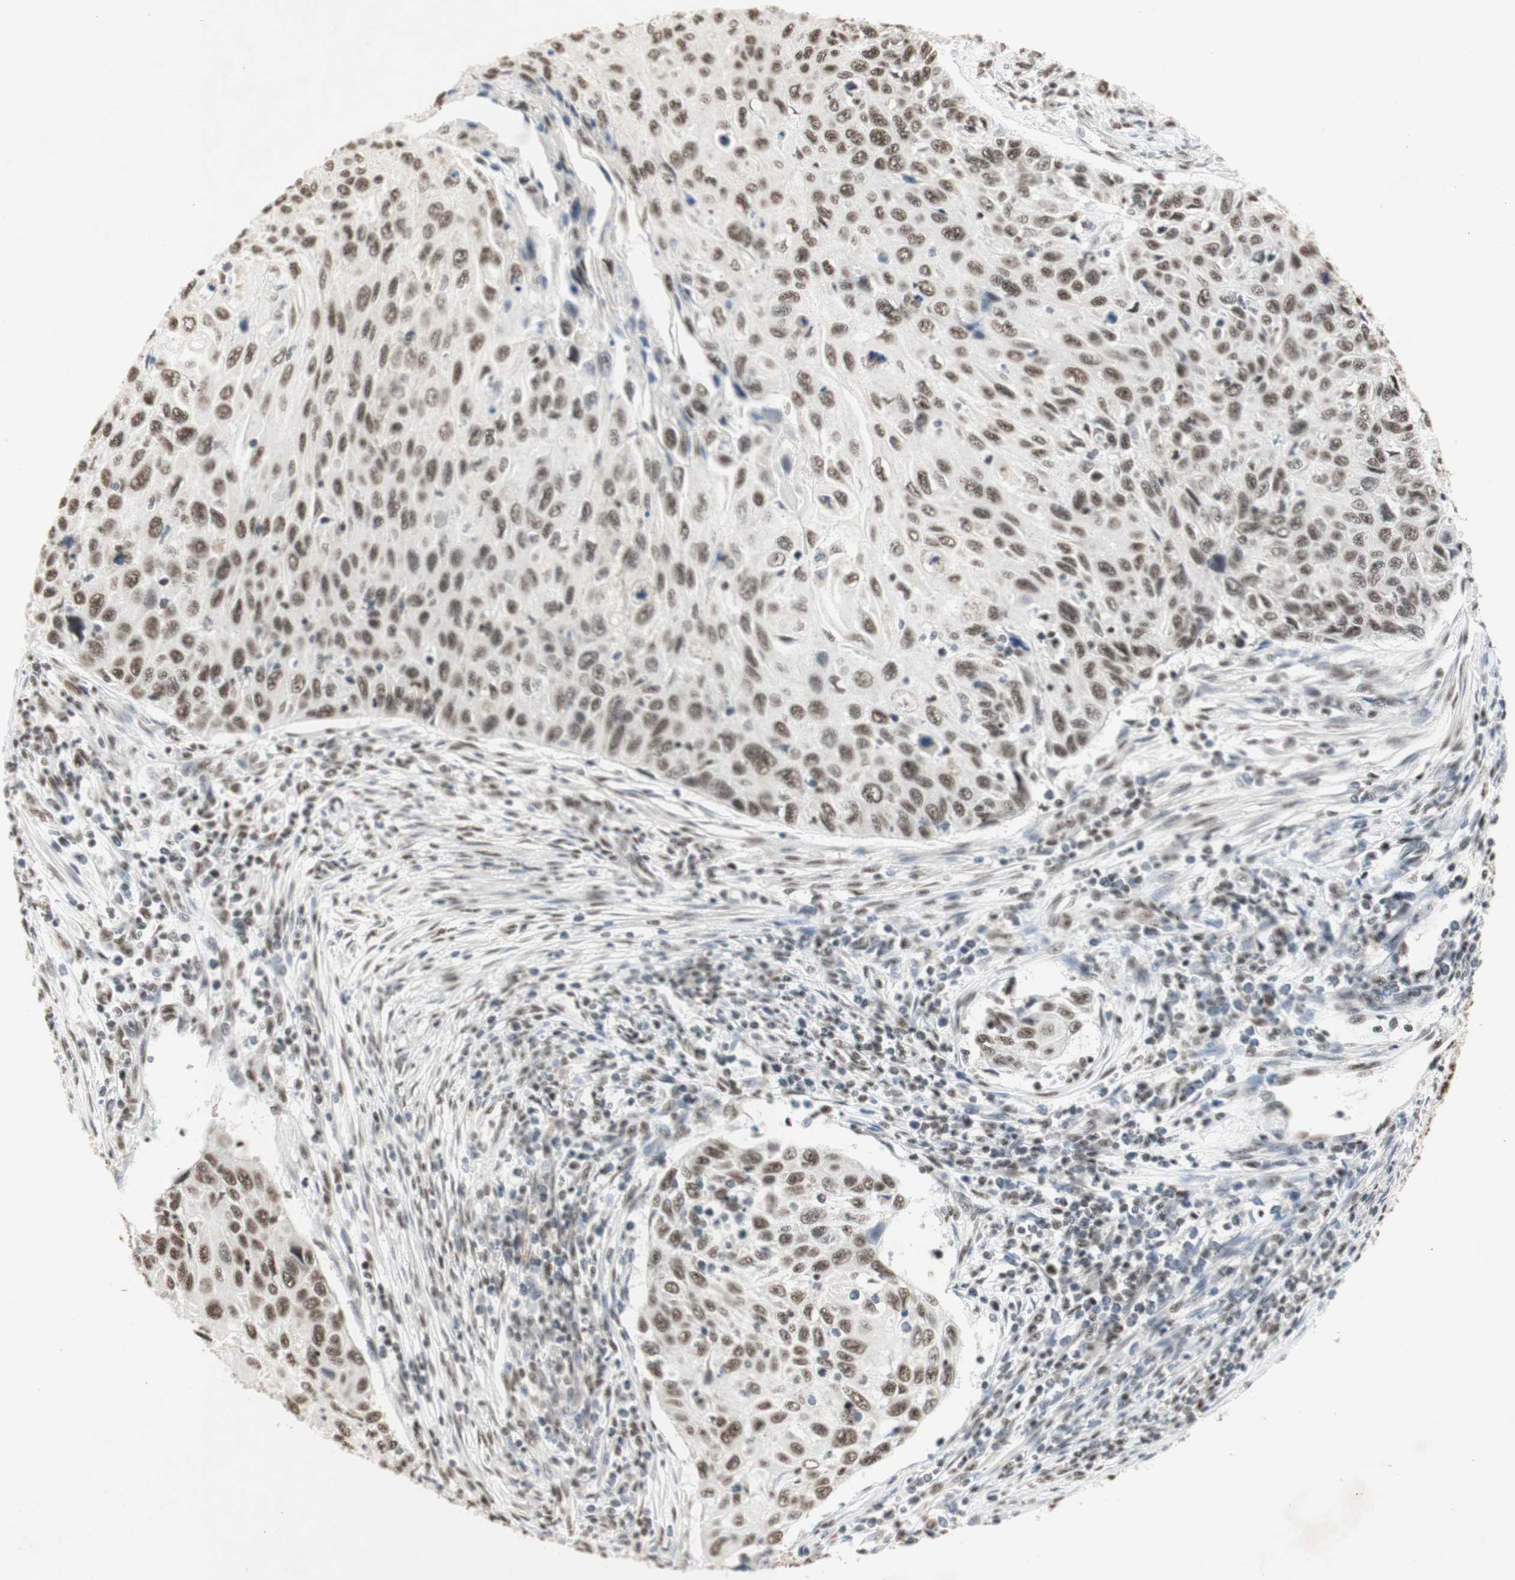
{"staining": {"intensity": "moderate", "quantity": ">75%", "location": "nuclear"}, "tissue": "cervical cancer", "cell_type": "Tumor cells", "image_type": "cancer", "snomed": [{"axis": "morphology", "description": "Squamous cell carcinoma, NOS"}, {"axis": "topography", "description": "Cervix"}], "caption": "DAB immunohistochemical staining of human squamous cell carcinoma (cervical) shows moderate nuclear protein positivity in about >75% of tumor cells. The staining was performed using DAB, with brown indicating positive protein expression. Nuclei are stained blue with hematoxylin.", "gene": "SNRPB", "patient": {"sex": "female", "age": 70}}